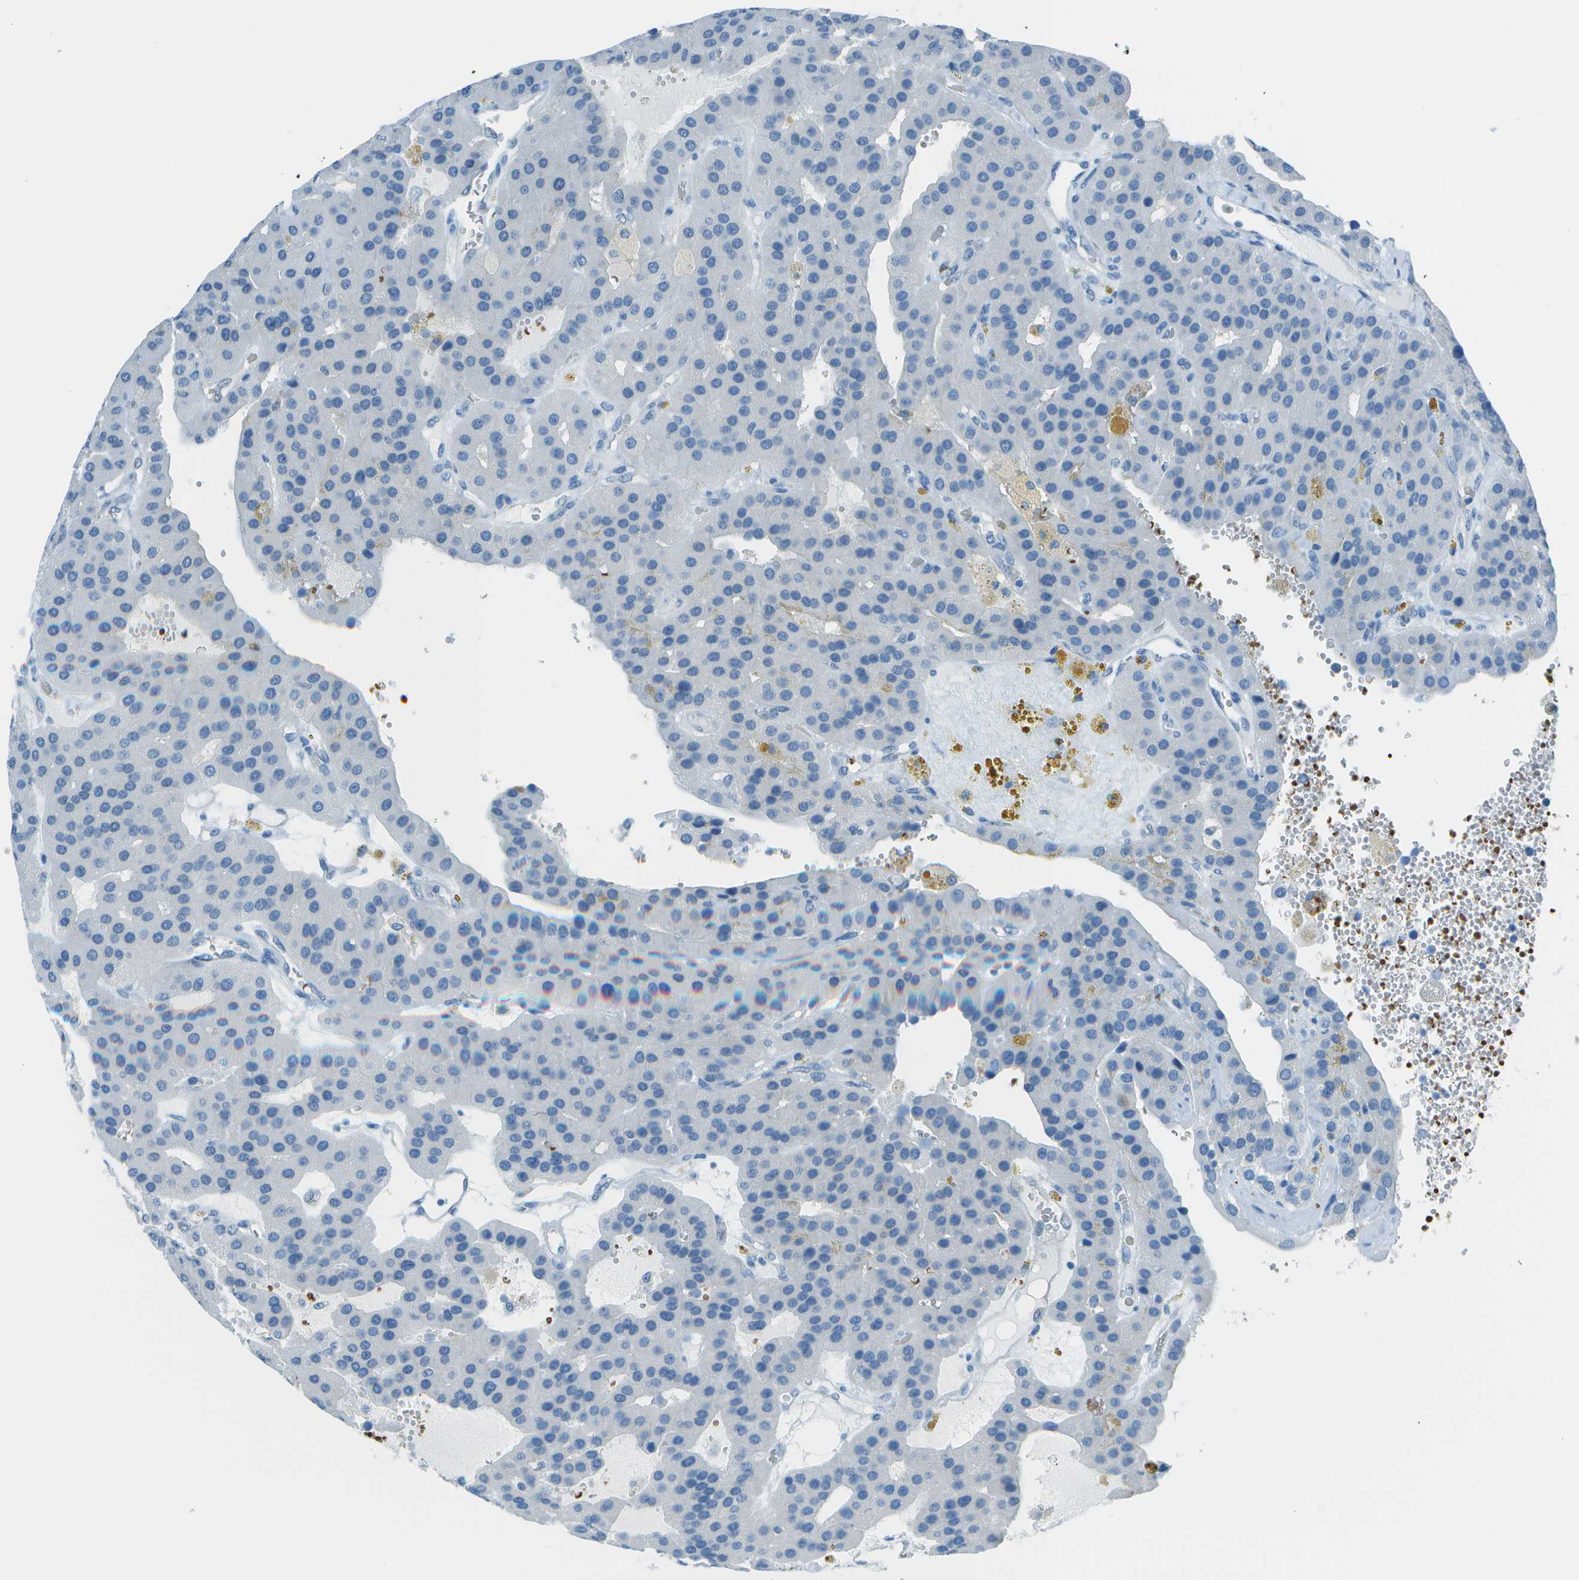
{"staining": {"intensity": "negative", "quantity": "none", "location": "none"}, "tissue": "parathyroid gland", "cell_type": "Glandular cells", "image_type": "normal", "snomed": [{"axis": "morphology", "description": "Normal tissue, NOS"}, {"axis": "morphology", "description": "Adenoma, NOS"}, {"axis": "topography", "description": "Parathyroid gland"}], "caption": "A high-resolution photomicrograph shows immunohistochemistry (IHC) staining of normal parathyroid gland, which shows no significant positivity in glandular cells.", "gene": "ASL", "patient": {"sex": "female", "age": 86}}